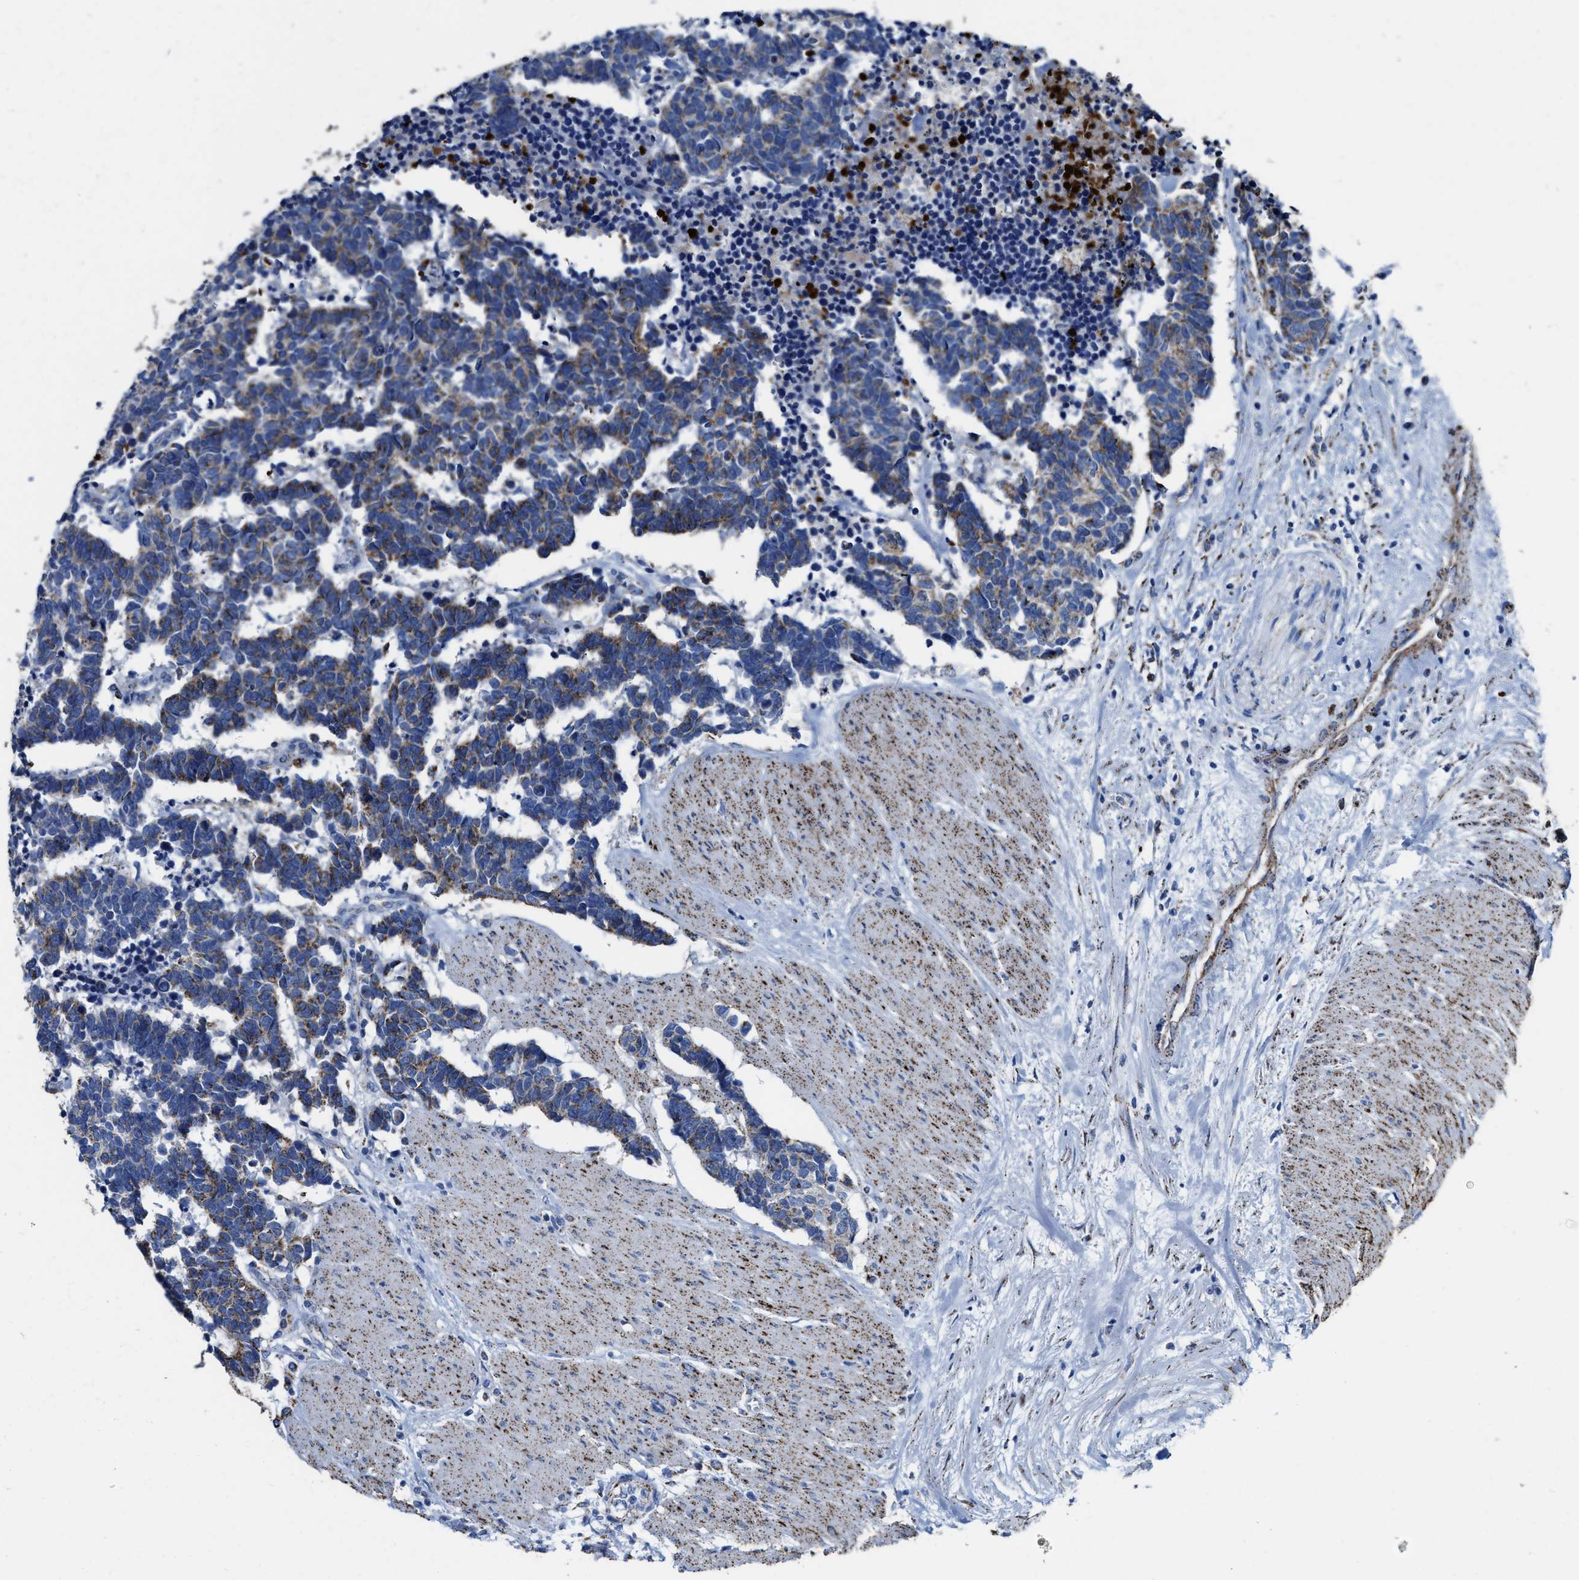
{"staining": {"intensity": "moderate", "quantity": ">75%", "location": "cytoplasmic/membranous"}, "tissue": "carcinoid", "cell_type": "Tumor cells", "image_type": "cancer", "snomed": [{"axis": "morphology", "description": "Carcinoma, NOS"}, {"axis": "morphology", "description": "Carcinoid, malignant, NOS"}, {"axis": "topography", "description": "Urinary bladder"}], "caption": "Protein staining demonstrates moderate cytoplasmic/membranous staining in about >75% of tumor cells in malignant carcinoid.", "gene": "ALDH1B1", "patient": {"sex": "male", "age": 57}}